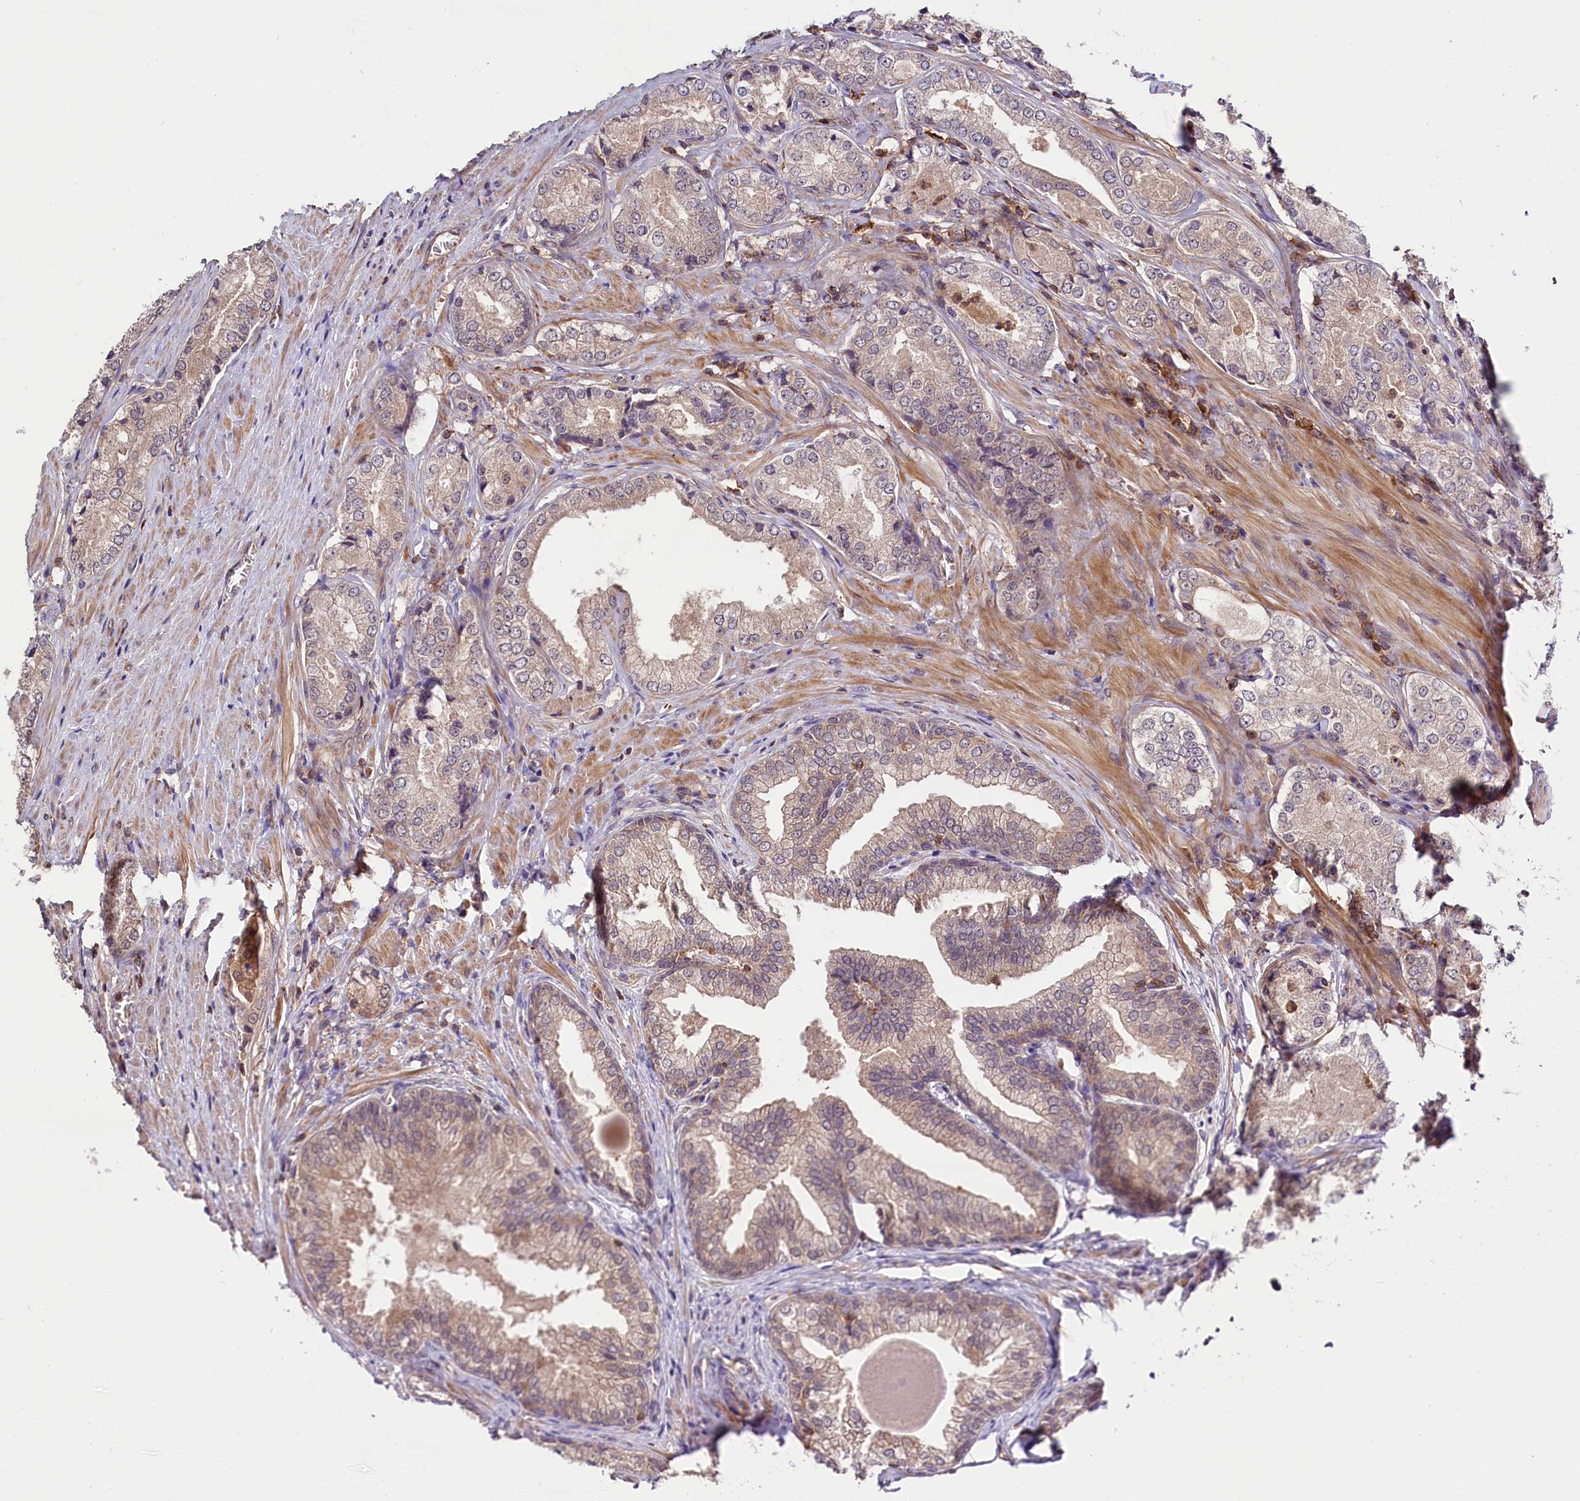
{"staining": {"intensity": "weak", "quantity": "25%-75%", "location": "cytoplasmic/membranous"}, "tissue": "prostate cancer", "cell_type": "Tumor cells", "image_type": "cancer", "snomed": [{"axis": "morphology", "description": "Adenocarcinoma, Low grade"}, {"axis": "topography", "description": "Prostate"}], "caption": "Immunohistochemical staining of human prostate cancer (adenocarcinoma (low-grade)) exhibits low levels of weak cytoplasmic/membranous expression in about 25%-75% of tumor cells.", "gene": "SKIDA1", "patient": {"sex": "male", "age": 68}}